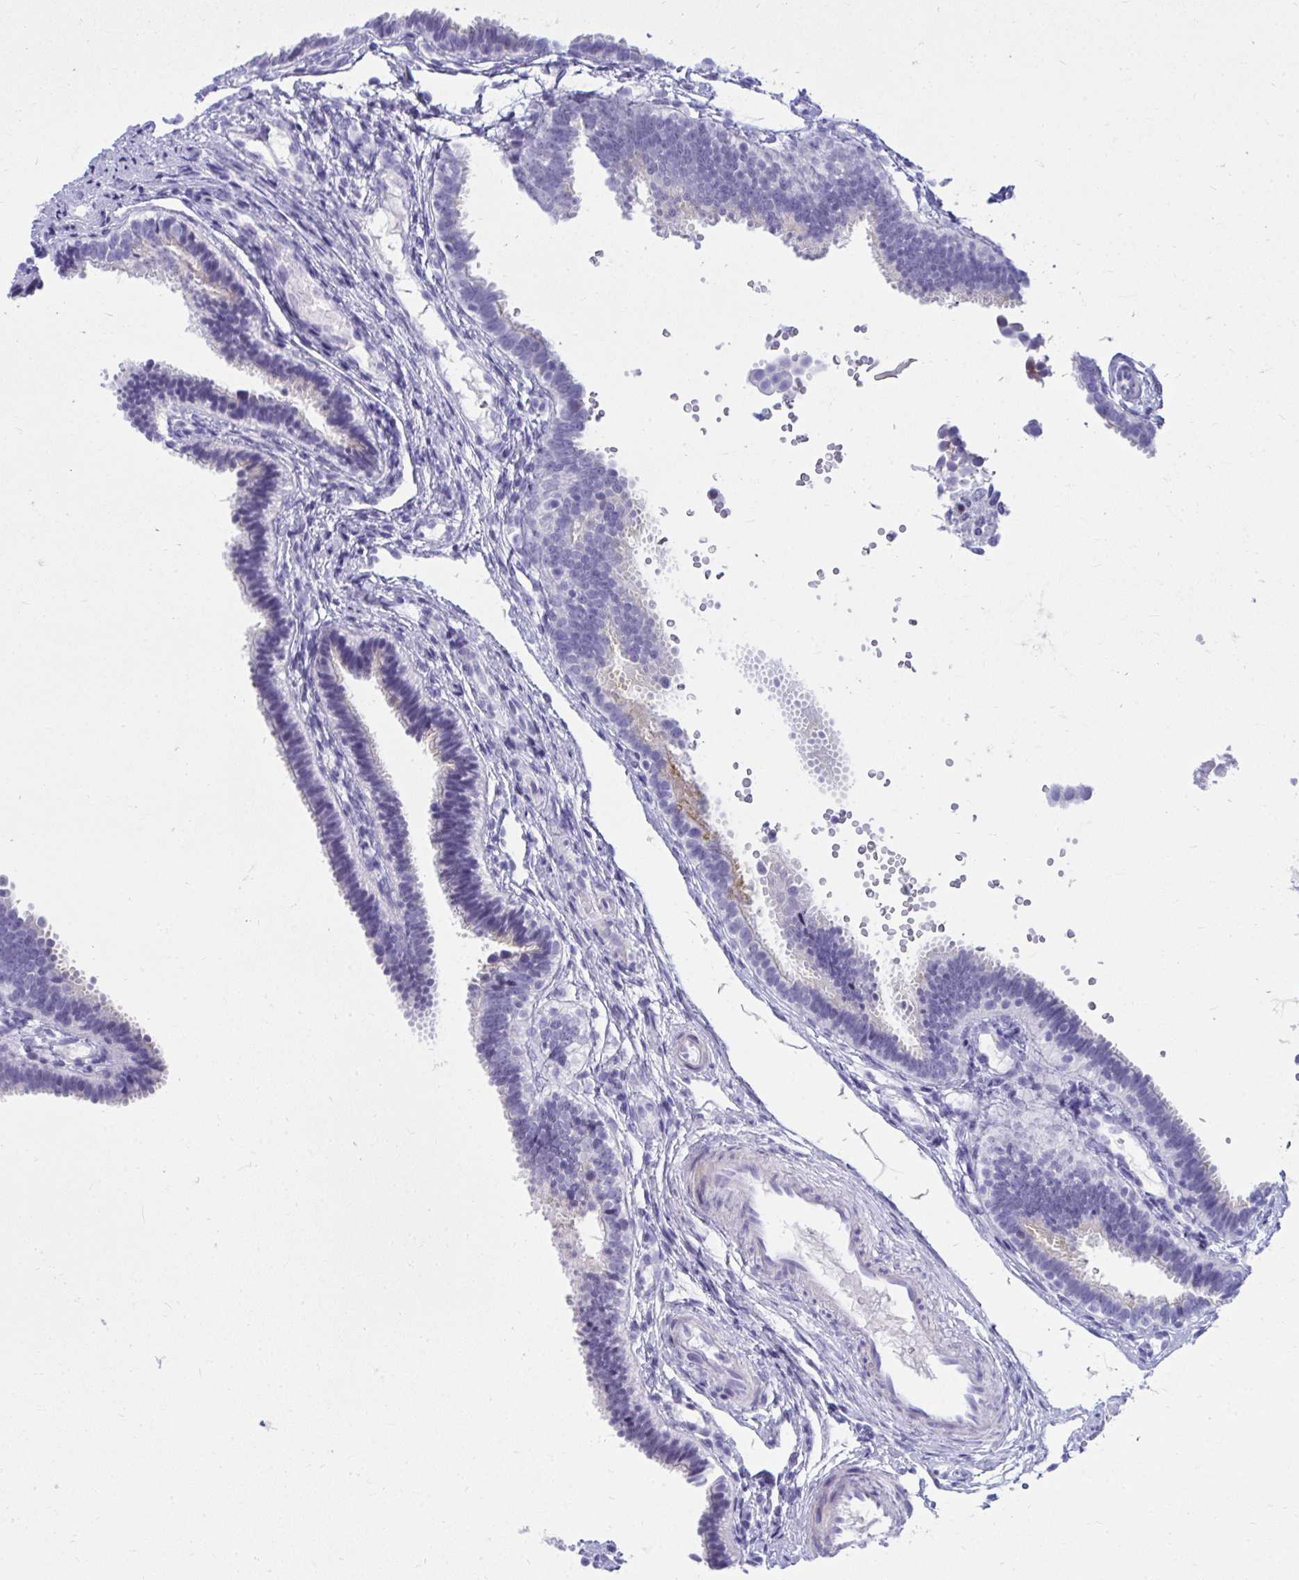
{"staining": {"intensity": "negative", "quantity": "none", "location": "none"}, "tissue": "fallopian tube", "cell_type": "Glandular cells", "image_type": "normal", "snomed": [{"axis": "morphology", "description": "Normal tissue, NOS"}, {"axis": "topography", "description": "Fallopian tube"}], "caption": "Immunohistochemistry photomicrograph of benign fallopian tube stained for a protein (brown), which exhibits no positivity in glandular cells.", "gene": "OR5F1", "patient": {"sex": "female", "age": 37}}